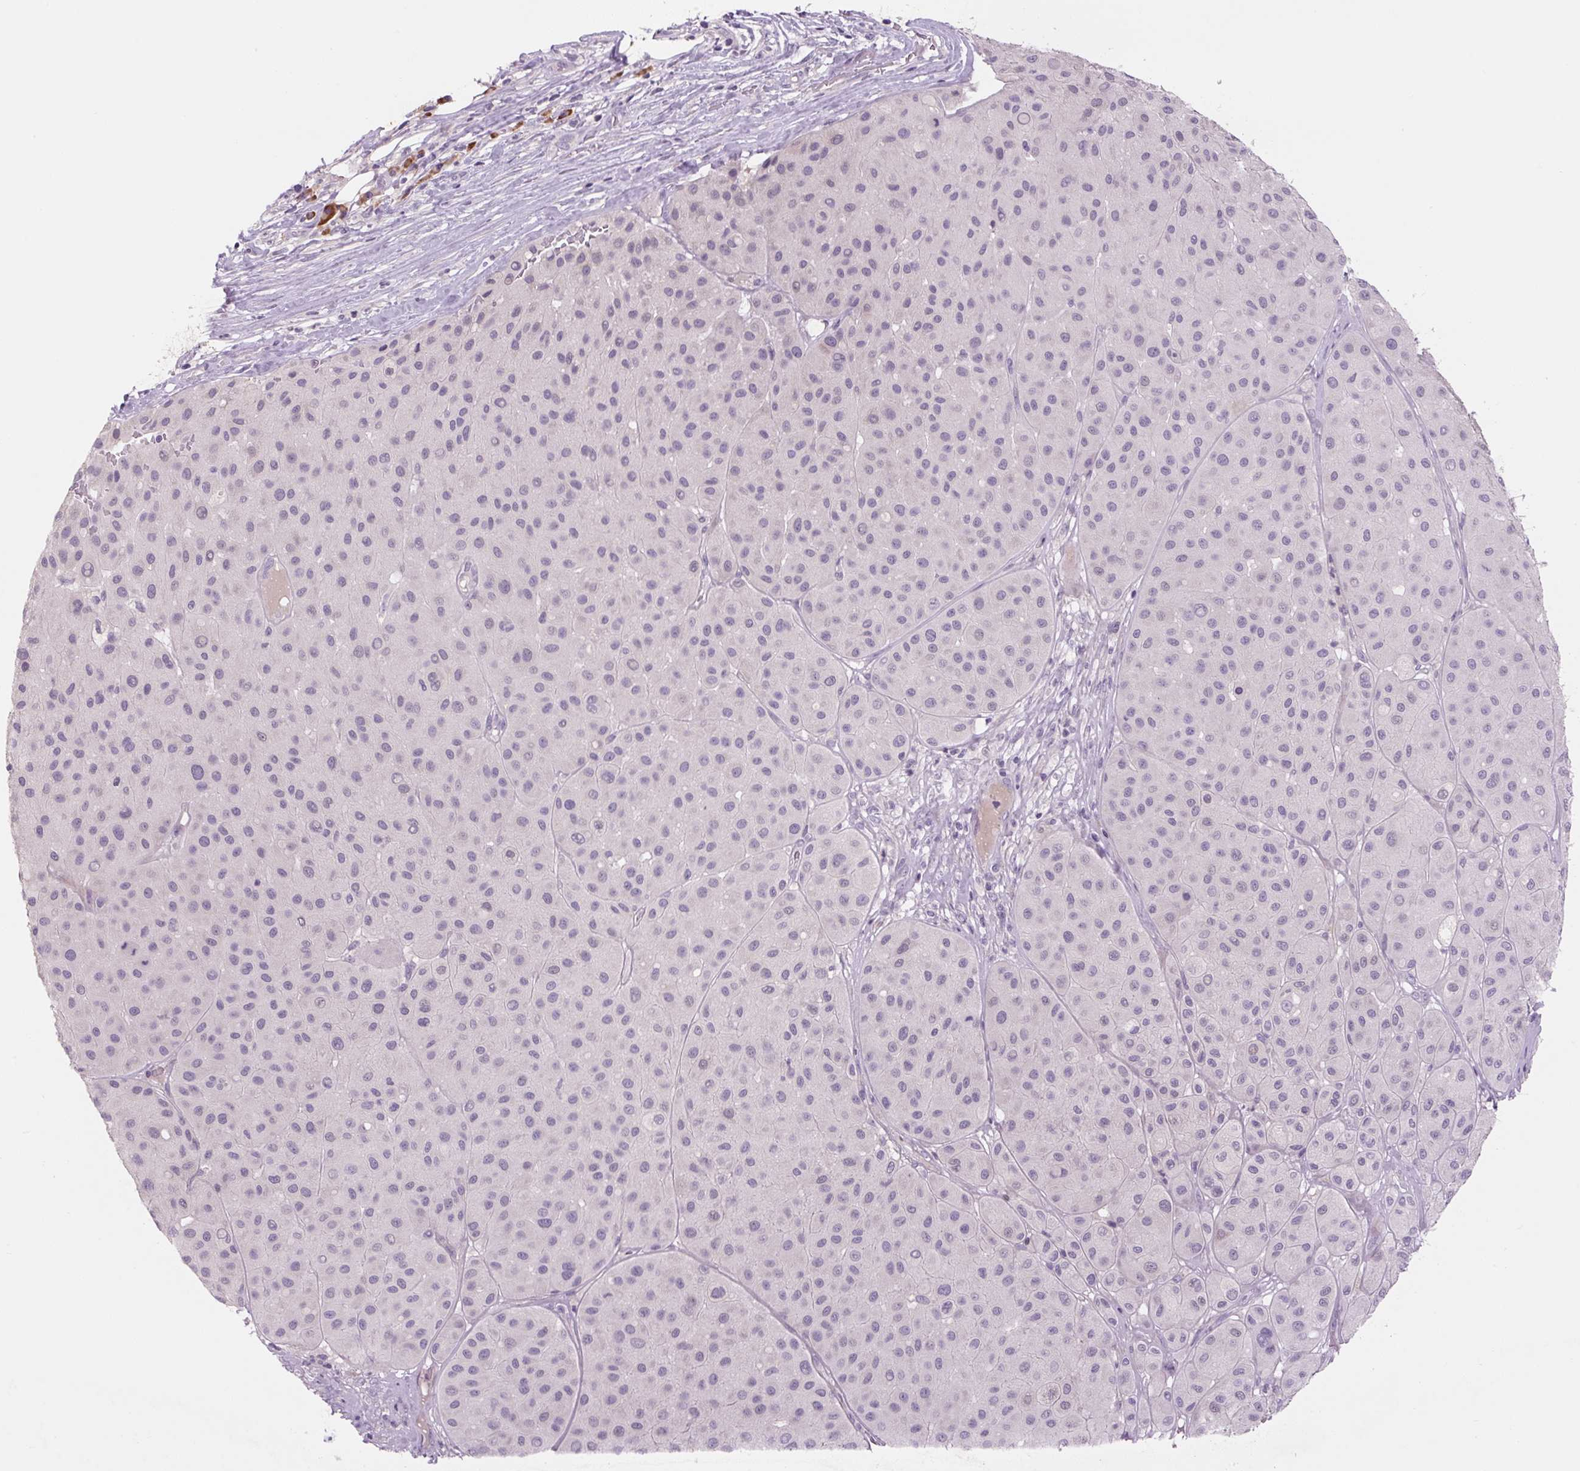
{"staining": {"intensity": "negative", "quantity": "none", "location": "none"}, "tissue": "melanoma", "cell_type": "Tumor cells", "image_type": "cancer", "snomed": [{"axis": "morphology", "description": "Malignant melanoma, Metastatic site"}, {"axis": "topography", "description": "Smooth muscle"}], "caption": "Melanoma stained for a protein using IHC exhibits no expression tumor cells.", "gene": "TMEM100", "patient": {"sex": "male", "age": 41}}